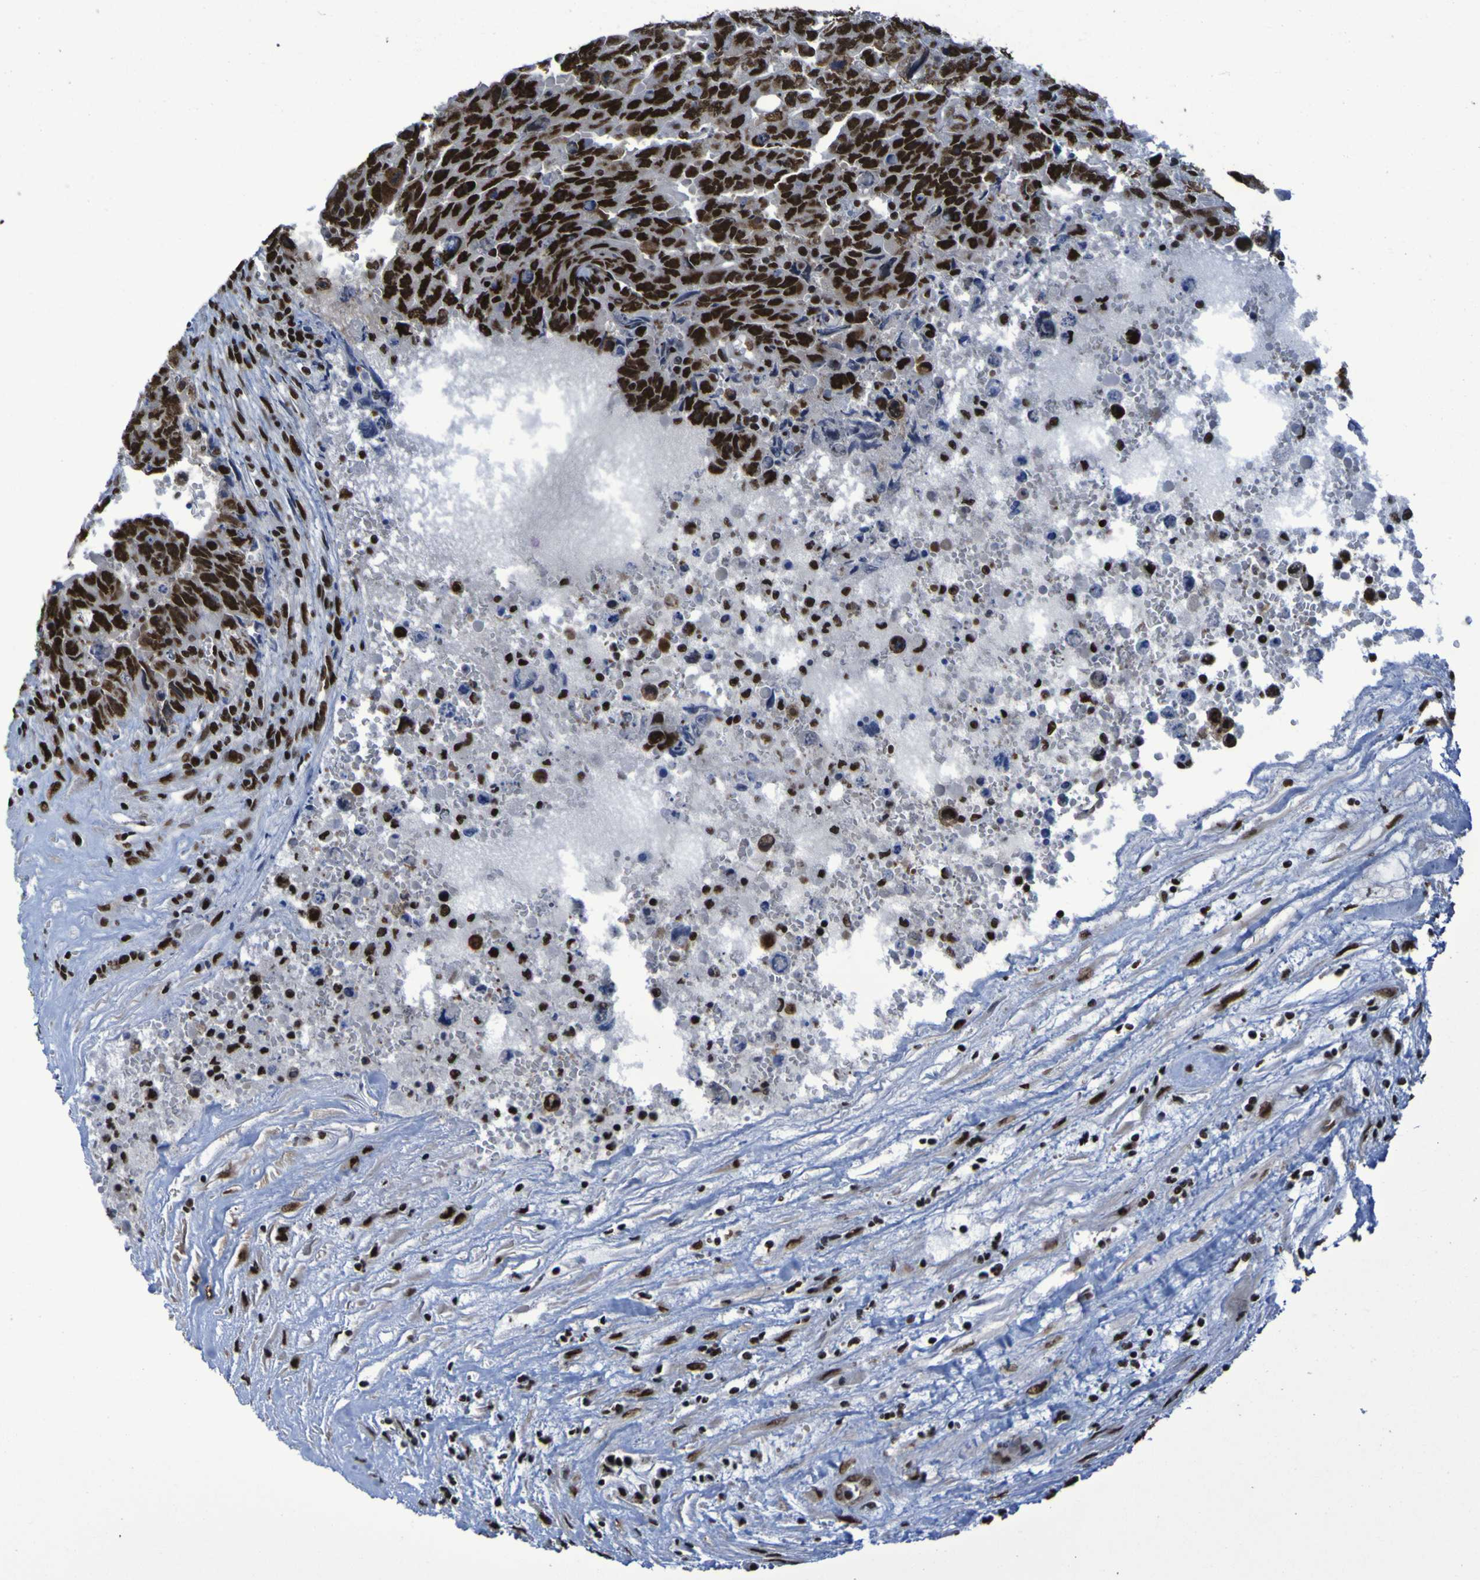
{"staining": {"intensity": "strong", "quantity": ">75%", "location": "nuclear"}, "tissue": "testis cancer", "cell_type": "Tumor cells", "image_type": "cancer", "snomed": [{"axis": "morphology", "description": "Carcinoma, Embryonal, NOS"}, {"axis": "topography", "description": "Testis"}], "caption": "Immunohistochemistry histopathology image of human testis cancer (embryonal carcinoma) stained for a protein (brown), which reveals high levels of strong nuclear positivity in approximately >75% of tumor cells.", "gene": "HNRNPR", "patient": {"sex": "male", "age": 28}}